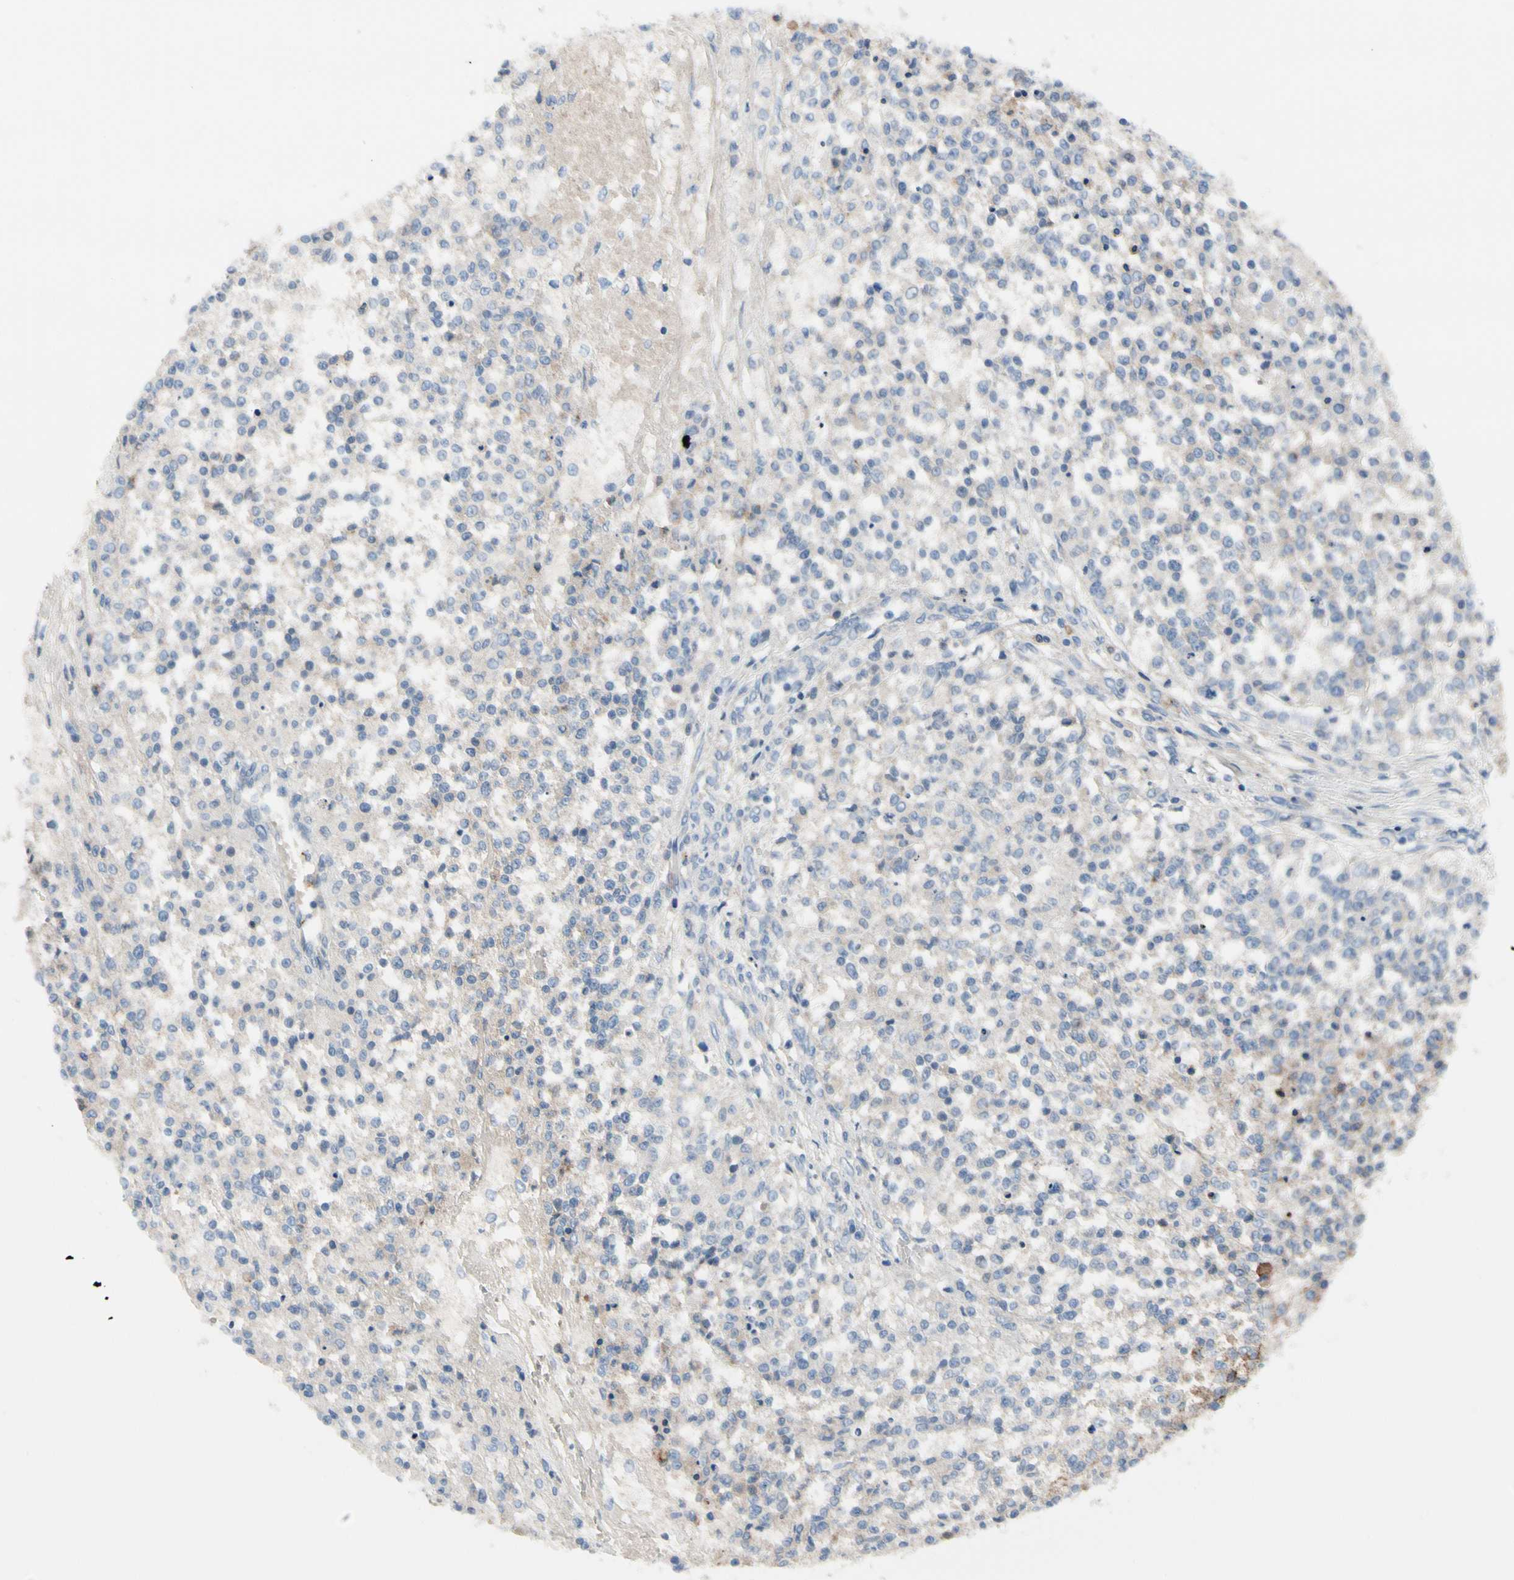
{"staining": {"intensity": "negative", "quantity": "none", "location": "none"}, "tissue": "testis cancer", "cell_type": "Tumor cells", "image_type": "cancer", "snomed": [{"axis": "morphology", "description": "Seminoma, NOS"}, {"axis": "topography", "description": "Testis"}], "caption": "DAB immunohistochemical staining of human seminoma (testis) displays no significant positivity in tumor cells.", "gene": "HJURP", "patient": {"sex": "male", "age": 59}}